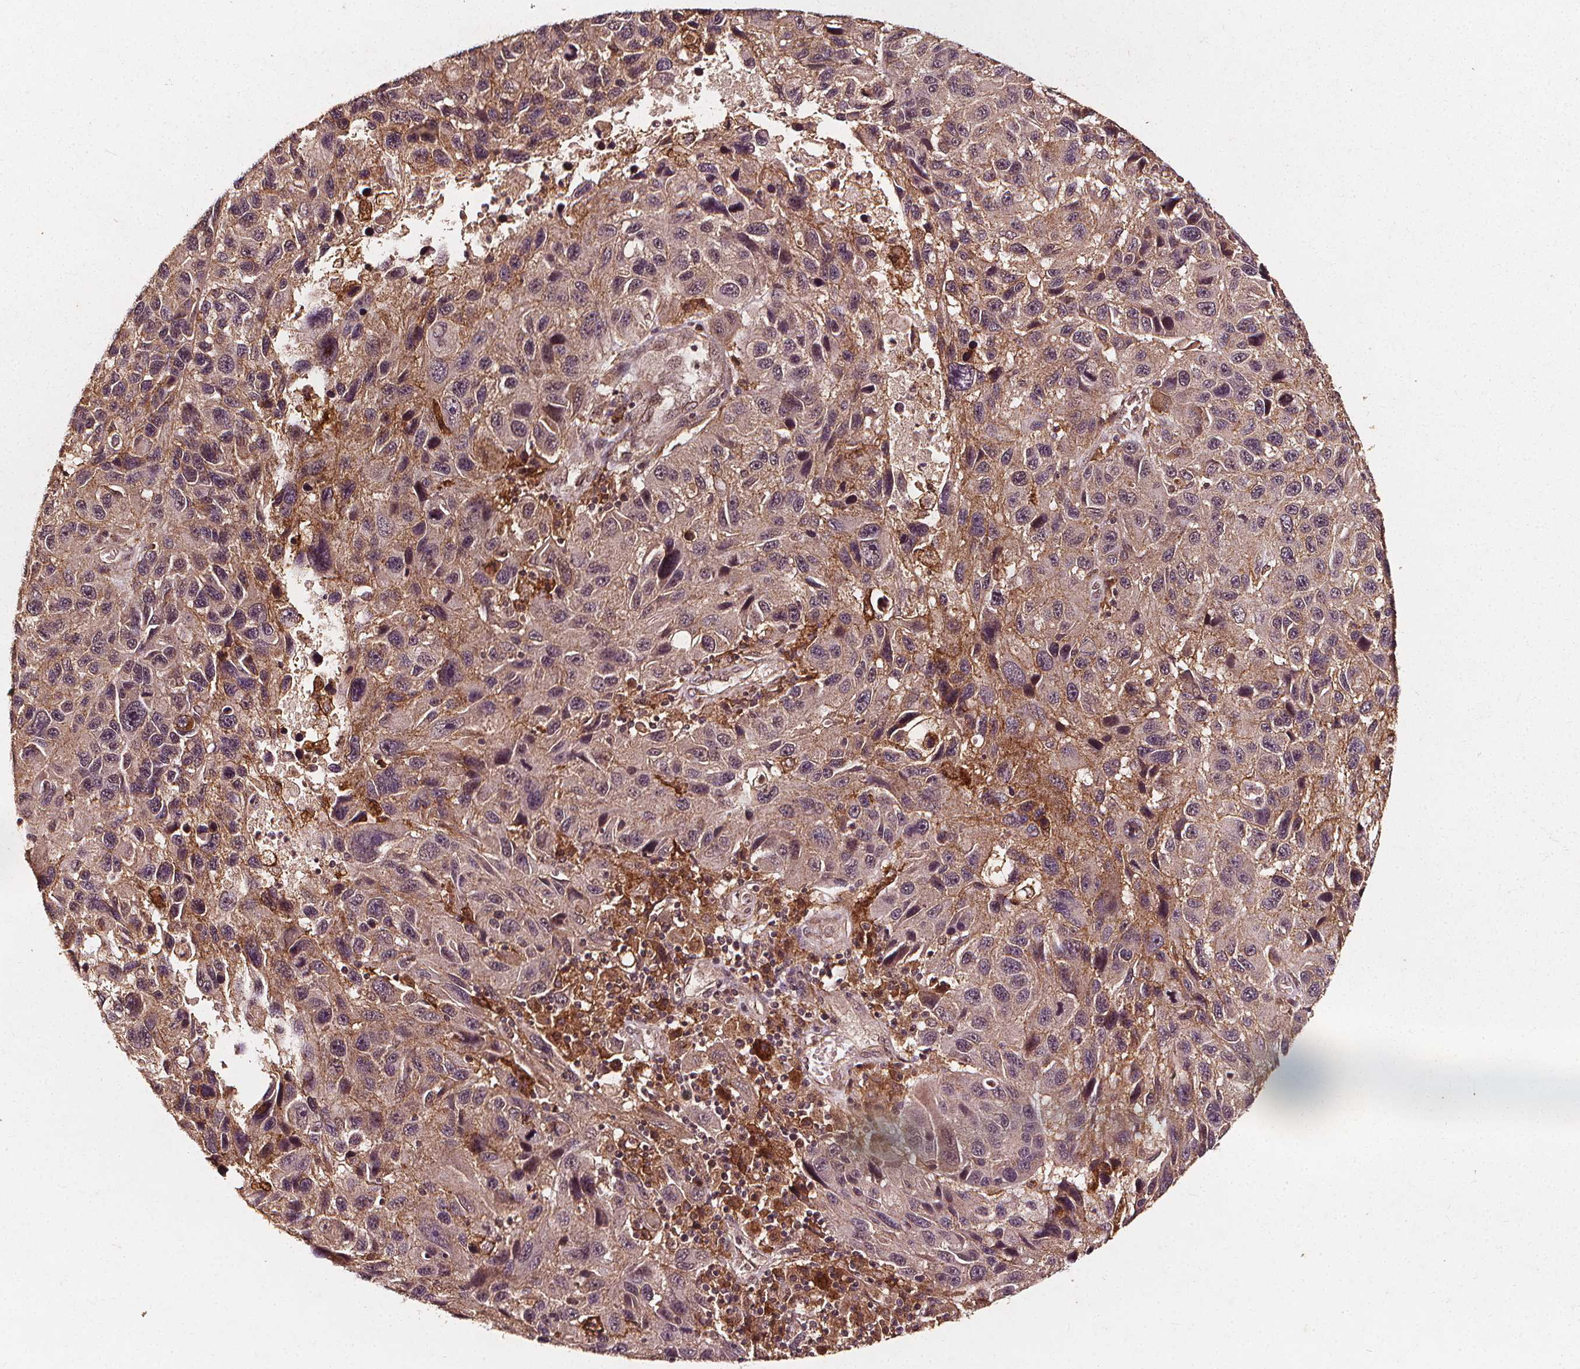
{"staining": {"intensity": "weak", "quantity": "<25%", "location": "cytoplasmic/membranous"}, "tissue": "melanoma", "cell_type": "Tumor cells", "image_type": "cancer", "snomed": [{"axis": "morphology", "description": "Malignant melanoma, NOS"}, {"axis": "topography", "description": "Skin"}], "caption": "Malignant melanoma stained for a protein using immunohistochemistry (IHC) reveals no staining tumor cells.", "gene": "ABCA1", "patient": {"sex": "male", "age": 53}}